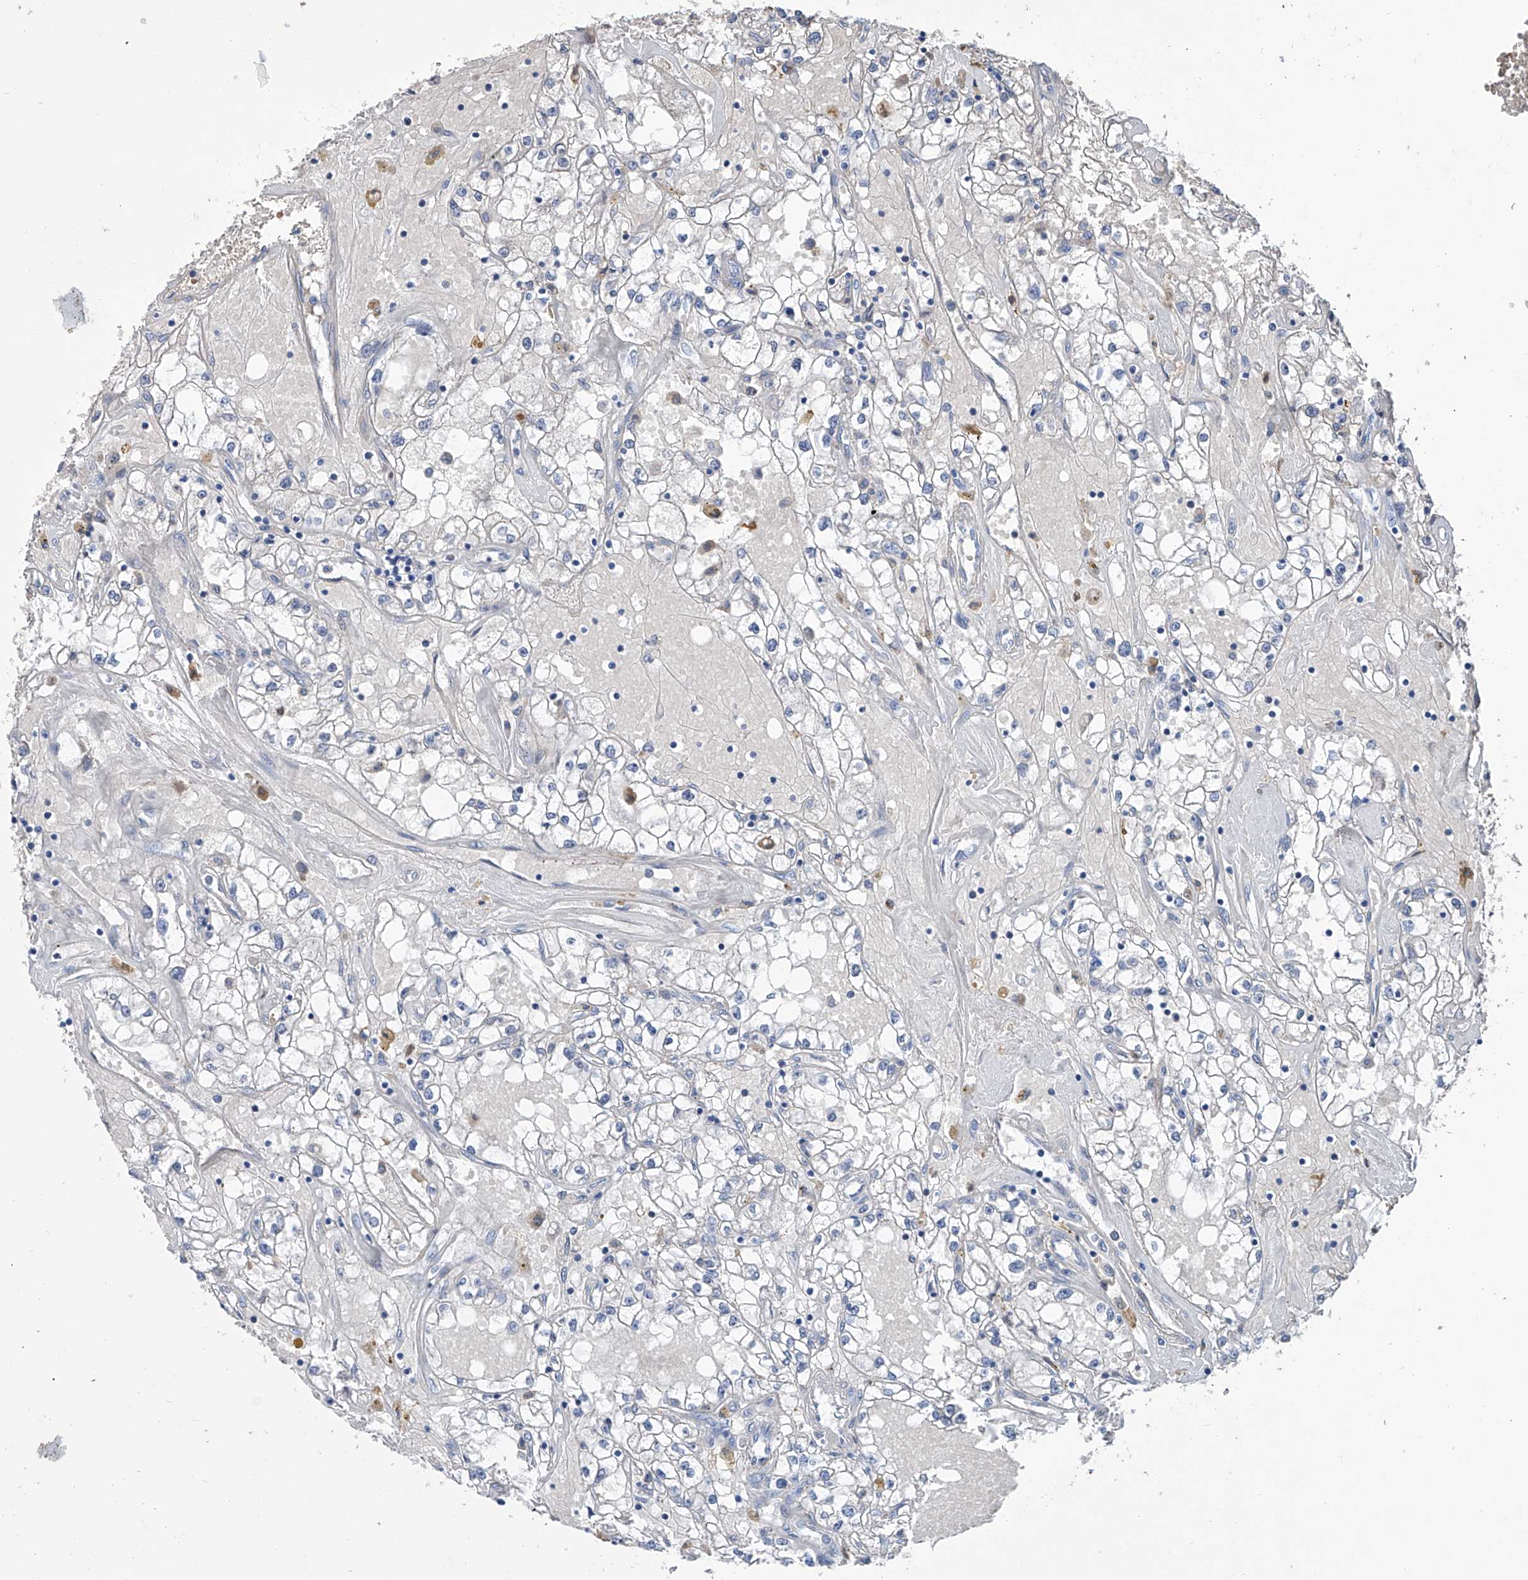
{"staining": {"intensity": "negative", "quantity": "none", "location": "none"}, "tissue": "renal cancer", "cell_type": "Tumor cells", "image_type": "cancer", "snomed": [{"axis": "morphology", "description": "Adenocarcinoma, NOS"}, {"axis": "topography", "description": "Kidney"}], "caption": "High magnification brightfield microscopy of renal adenocarcinoma stained with DAB (brown) and counterstained with hematoxylin (blue): tumor cells show no significant staining. (DAB (3,3'-diaminobenzidine) immunohistochemistry with hematoxylin counter stain).", "gene": "GPT", "patient": {"sex": "male", "age": 56}}